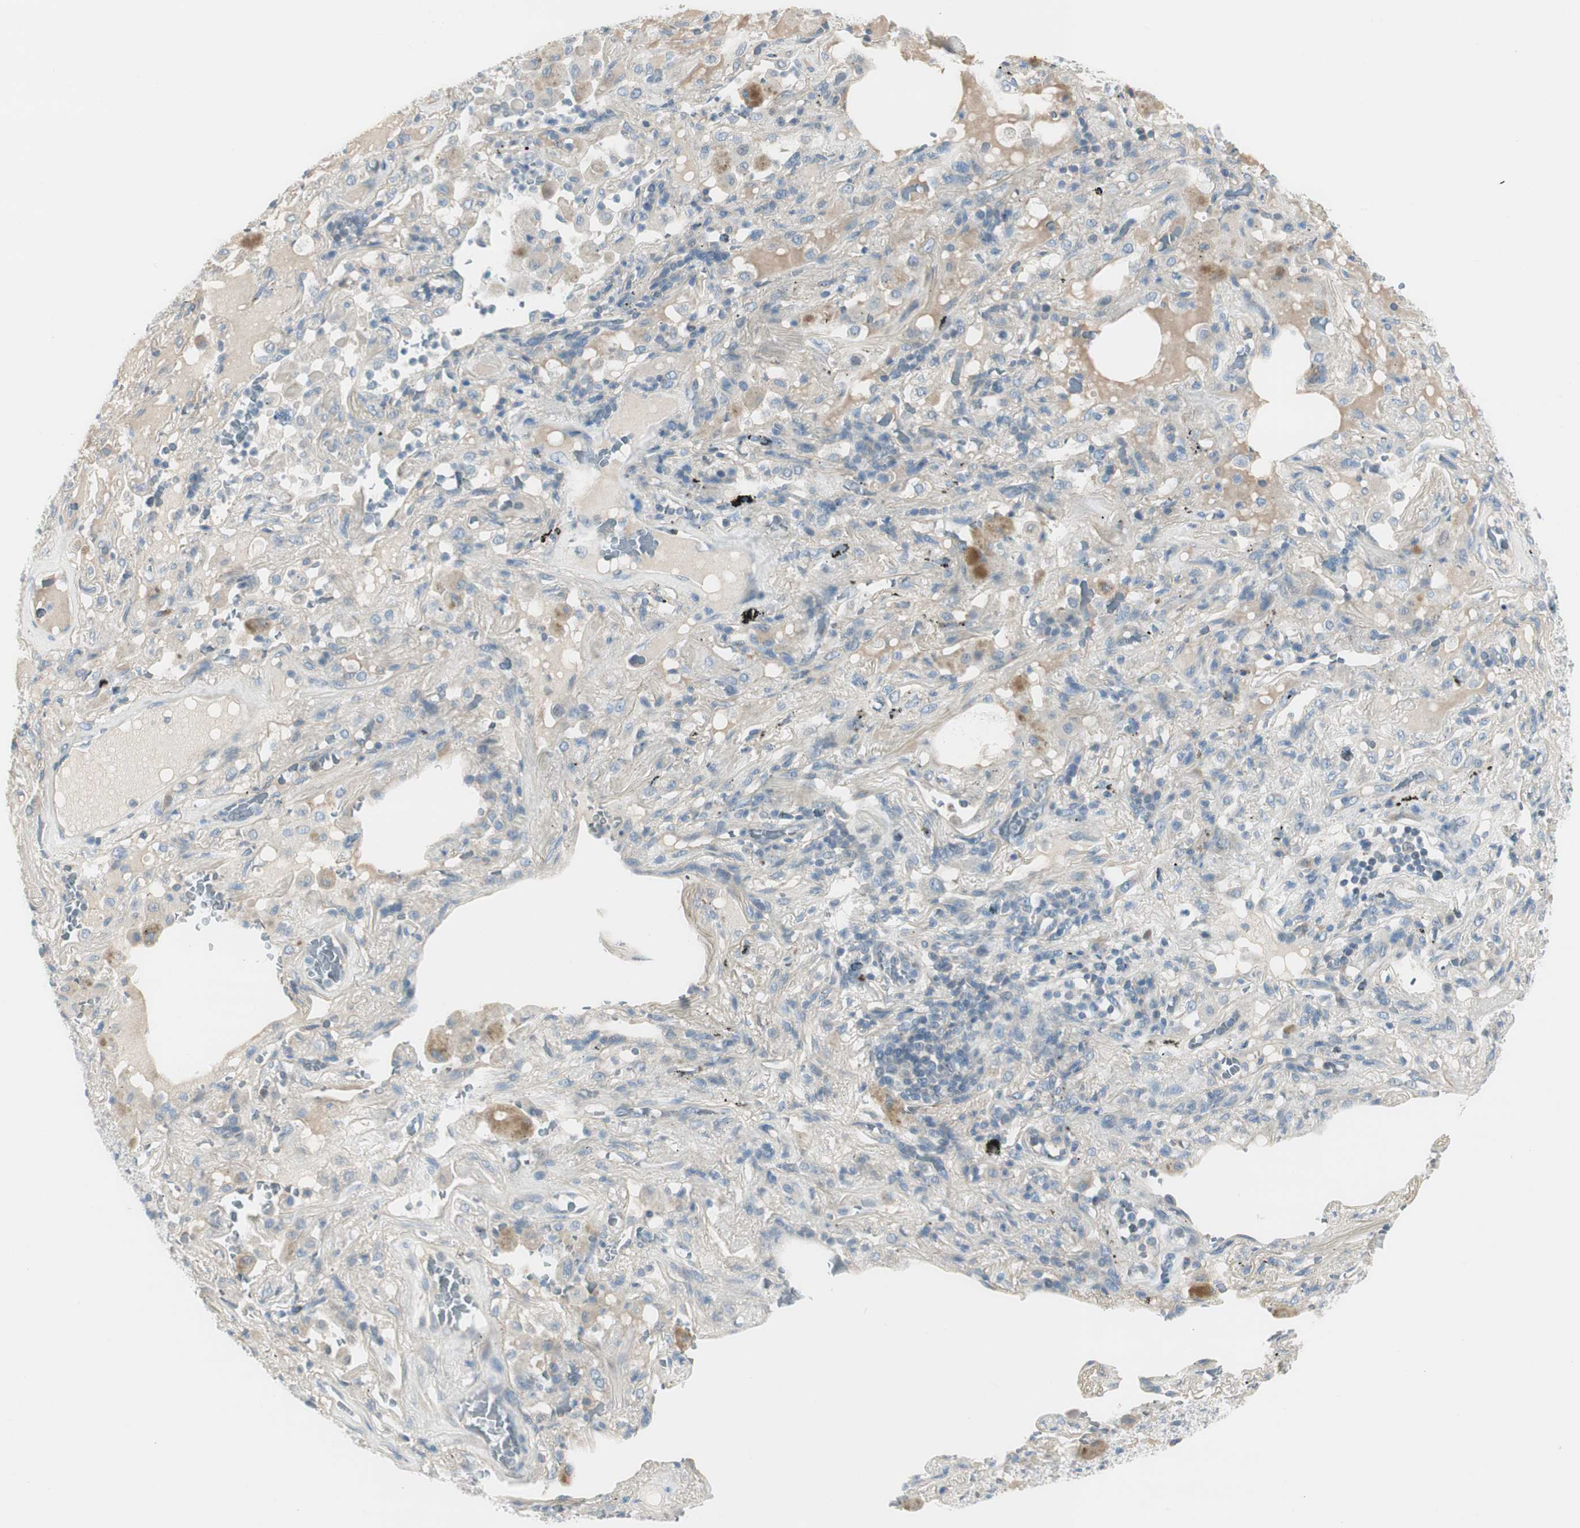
{"staining": {"intensity": "negative", "quantity": "none", "location": "none"}, "tissue": "lung cancer", "cell_type": "Tumor cells", "image_type": "cancer", "snomed": [{"axis": "morphology", "description": "Squamous cell carcinoma, NOS"}, {"axis": "topography", "description": "Lung"}], "caption": "IHC micrograph of neoplastic tissue: human lung cancer stained with DAB (3,3'-diaminobenzidine) reveals no significant protein positivity in tumor cells. (Stains: DAB (3,3'-diaminobenzidine) IHC with hematoxylin counter stain, Microscopy: brightfield microscopy at high magnification).", "gene": "EVA1A", "patient": {"sex": "male", "age": 57}}